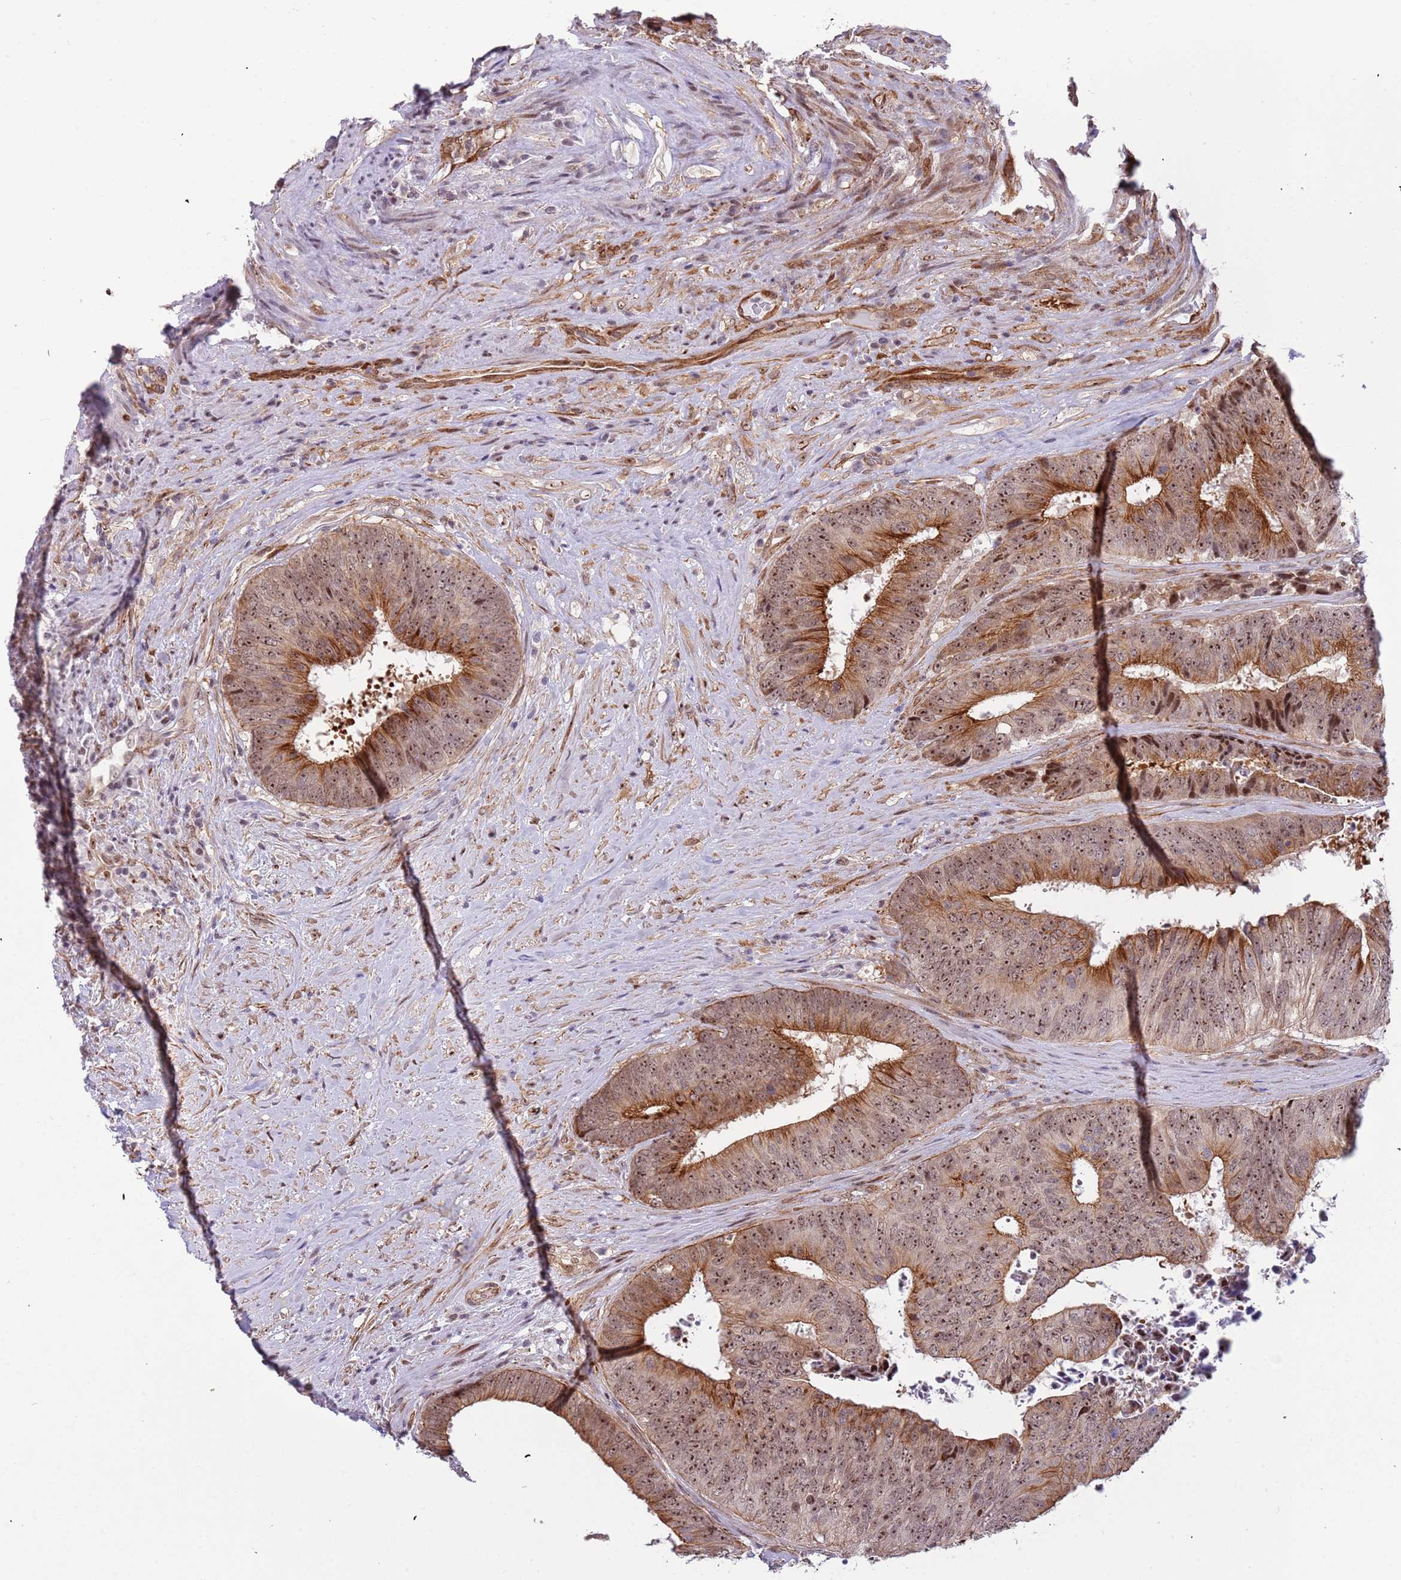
{"staining": {"intensity": "moderate", "quantity": ">75%", "location": "cytoplasmic/membranous,nuclear"}, "tissue": "colorectal cancer", "cell_type": "Tumor cells", "image_type": "cancer", "snomed": [{"axis": "morphology", "description": "Adenocarcinoma, NOS"}, {"axis": "topography", "description": "Rectum"}], "caption": "The image displays a brown stain indicating the presence of a protein in the cytoplasmic/membranous and nuclear of tumor cells in colorectal cancer. (DAB (3,3'-diaminobenzidine) = brown stain, brightfield microscopy at high magnification).", "gene": "LRMDA", "patient": {"sex": "male", "age": 72}}